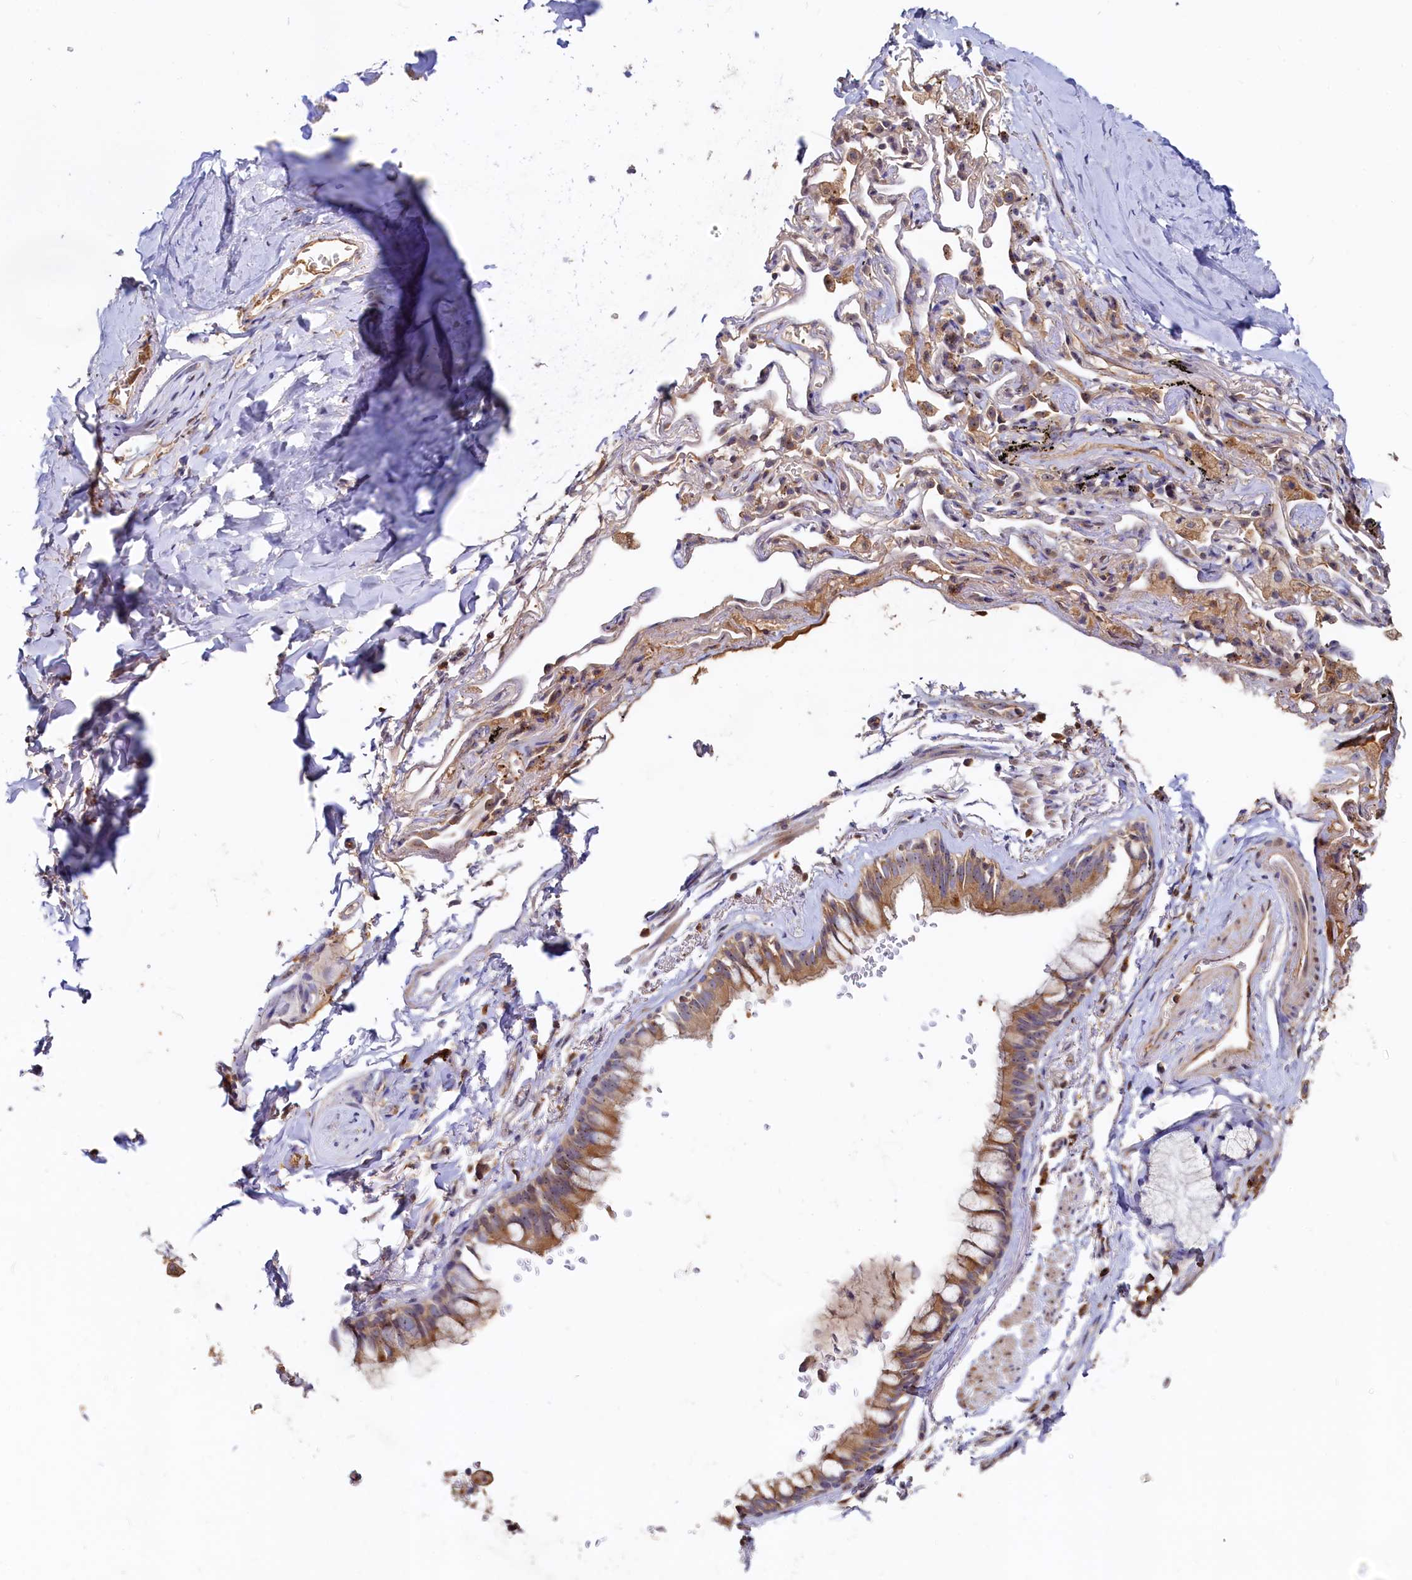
{"staining": {"intensity": "weak", "quantity": "25%-75%", "location": "cytoplasmic/membranous"}, "tissue": "adipose tissue", "cell_type": "Adipocytes", "image_type": "normal", "snomed": [{"axis": "morphology", "description": "Normal tissue, NOS"}, {"axis": "topography", "description": "Lymph node"}, {"axis": "topography", "description": "Bronchus"}], "caption": "Adipocytes demonstrate low levels of weak cytoplasmic/membranous staining in about 25%-75% of cells in benign human adipose tissue.", "gene": "RGS7BP", "patient": {"sex": "male", "age": 63}}